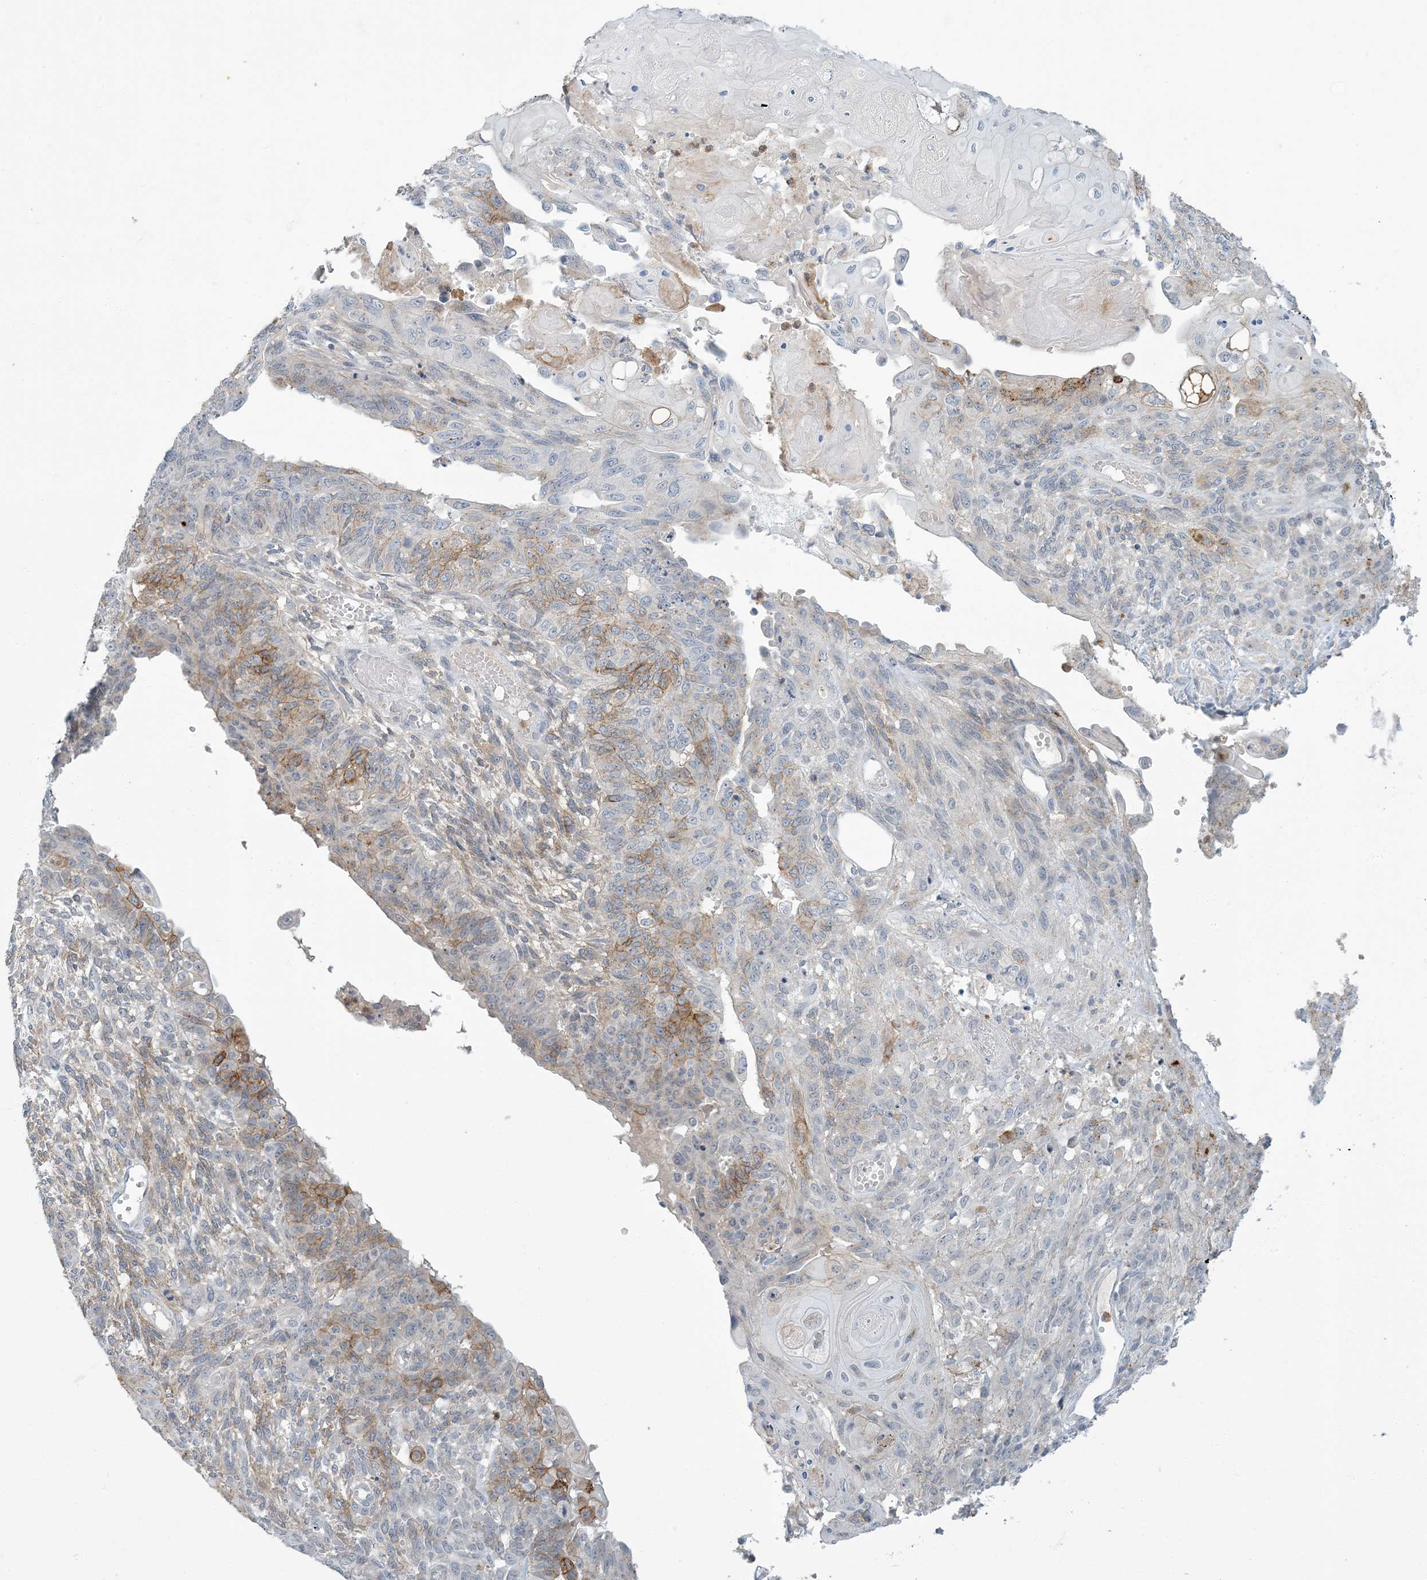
{"staining": {"intensity": "strong", "quantity": "<25%", "location": "cytoplasmic/membranous"}, "tissue": "endometrial cancer", "cell_type": "Tumor cells", "image_type": "cancer", "snomed": [{"axis": "morphology", "description": "Adenocarcinoma, NOS"}, {"axis": "topography", "description": "Endometrium"}], "caption": "This histopathology image shows IHC staining of human endometrial adenocarcinoma, with medium strong cytoplasmic/membranous staining in approximately <25% of tumor cells.", "gene": "EPHA4", "patient": {"sex": "female", "age": 32}}